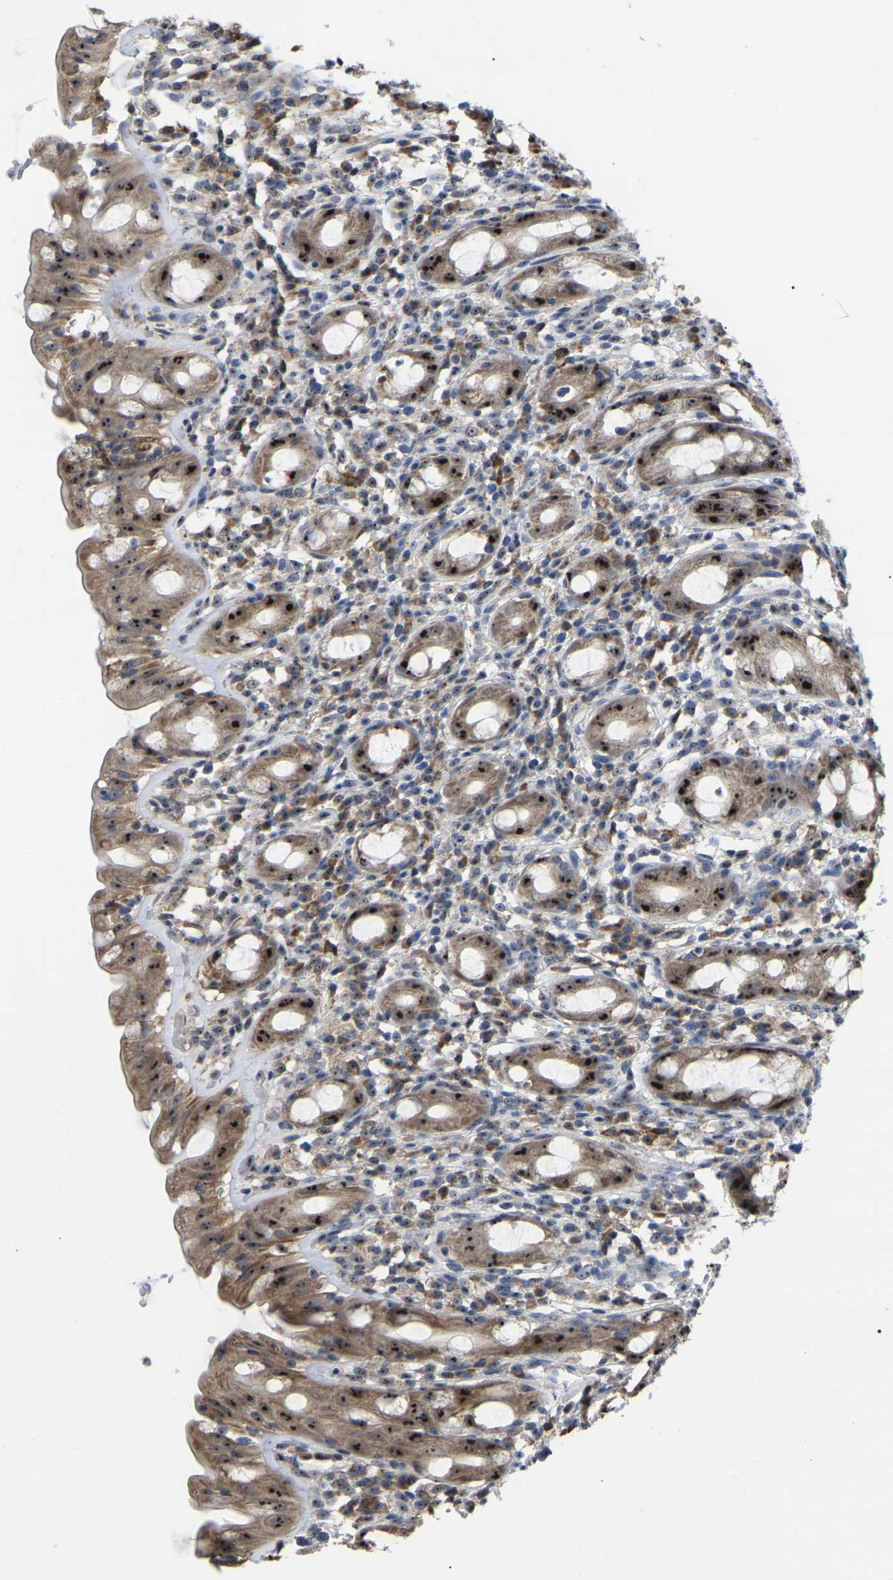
{"staining": {"intensity": "strong", "quantity": ">75%", "location": "cytoplasmic/membranous,nuclear"}, "tissue": "rectum", "cell_type": "Glandular cells", "image_type": "normal", "snomed": [{"axis": "morphology", "description": "Normal tissue, NOS"}, {"axis": "topography", "description": "Rectum"}], "caption": "DAB immunohistochemical staining of benign human rectum shows strong cytoplasmic/membranous,nuclear protein positivity in approximately >75% of glandular cells.", "gene": "NOP53", "patient": {"sex": "male", "age": 44}}